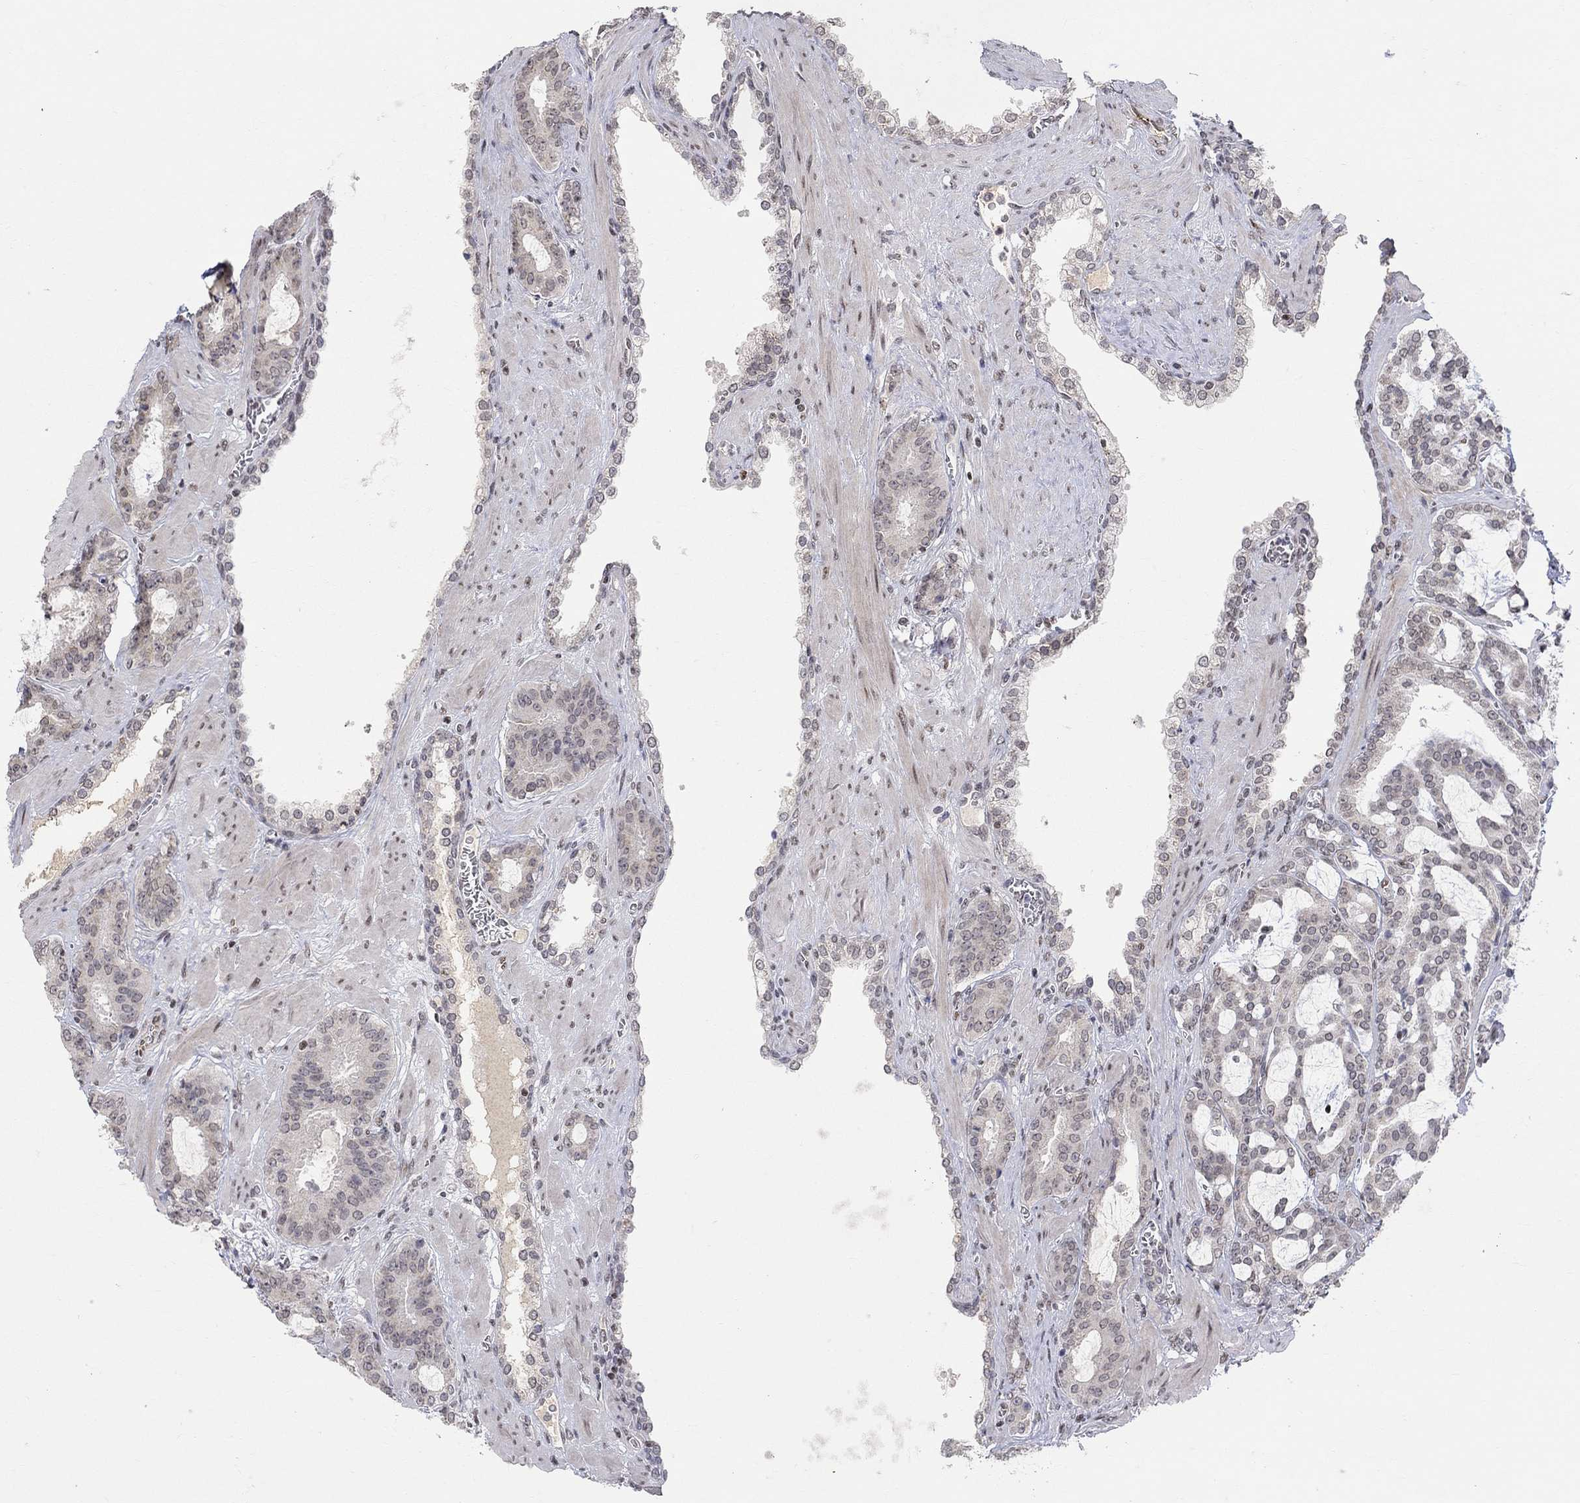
{"staining": {"intensity": "negative", "quantity": "none", "location": "none"}, "tissue": "prostate cancer", "cell_type": "Tumor cells", "image_type": "cancer", "snomed": [{"axis": "morphology", "description": "Adenocarcinoma, NOS"}, {"axis": "topography", "description": "Prostate"}], "caption": "A micrograph of prostate cancer (adenocarcinoma) stained for a protein displays no brown staining in tumor cells.", "gene": "KLF12", "patient": {"sex": "male", "age": 67}}